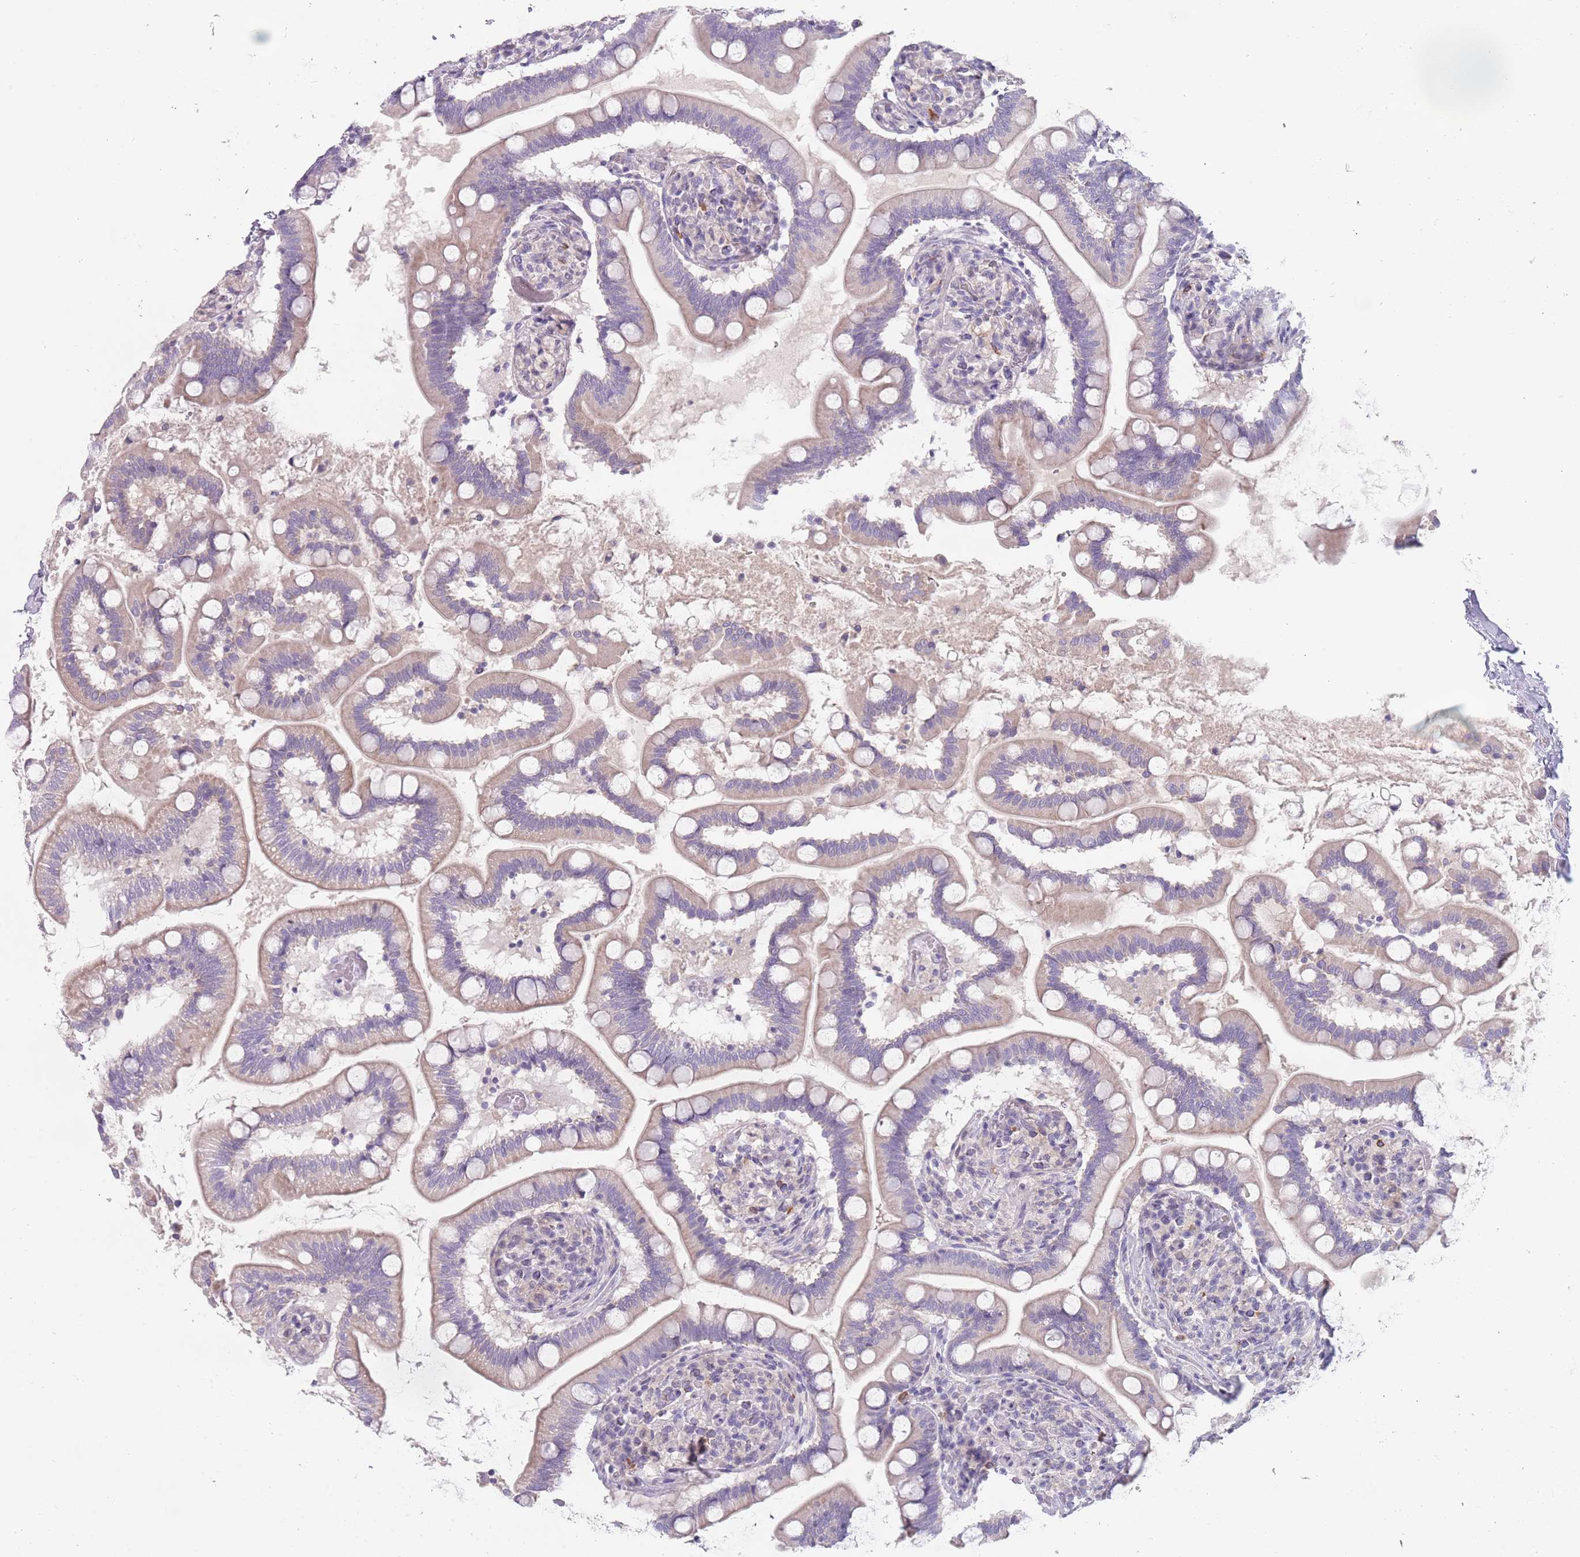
{"staining": {"intensity": "weak", "quantity": "<25%", "location": "cytoplasmic/membranous"}, "tissue": "small intestine", "cell_type": "Glandular cells", "image_type": "normal", "snomed": [{"axis": "morphology", "description": "Normal tissue, NOS"}, {"axis": "topography", "description": "Small intestine"}], "caption": "Protein analysis of normal small intestine reveals no significant positivity in glandular cells. (Stains: DAB (3,3'-diaminobenzidine) immunohistochemistry (IHC) with hematoxylin counter stain, Microscopy: brightfield microscopy at high magnification).", "gene": "DDX4", "patient": {"sex": "female", "age": 64}}